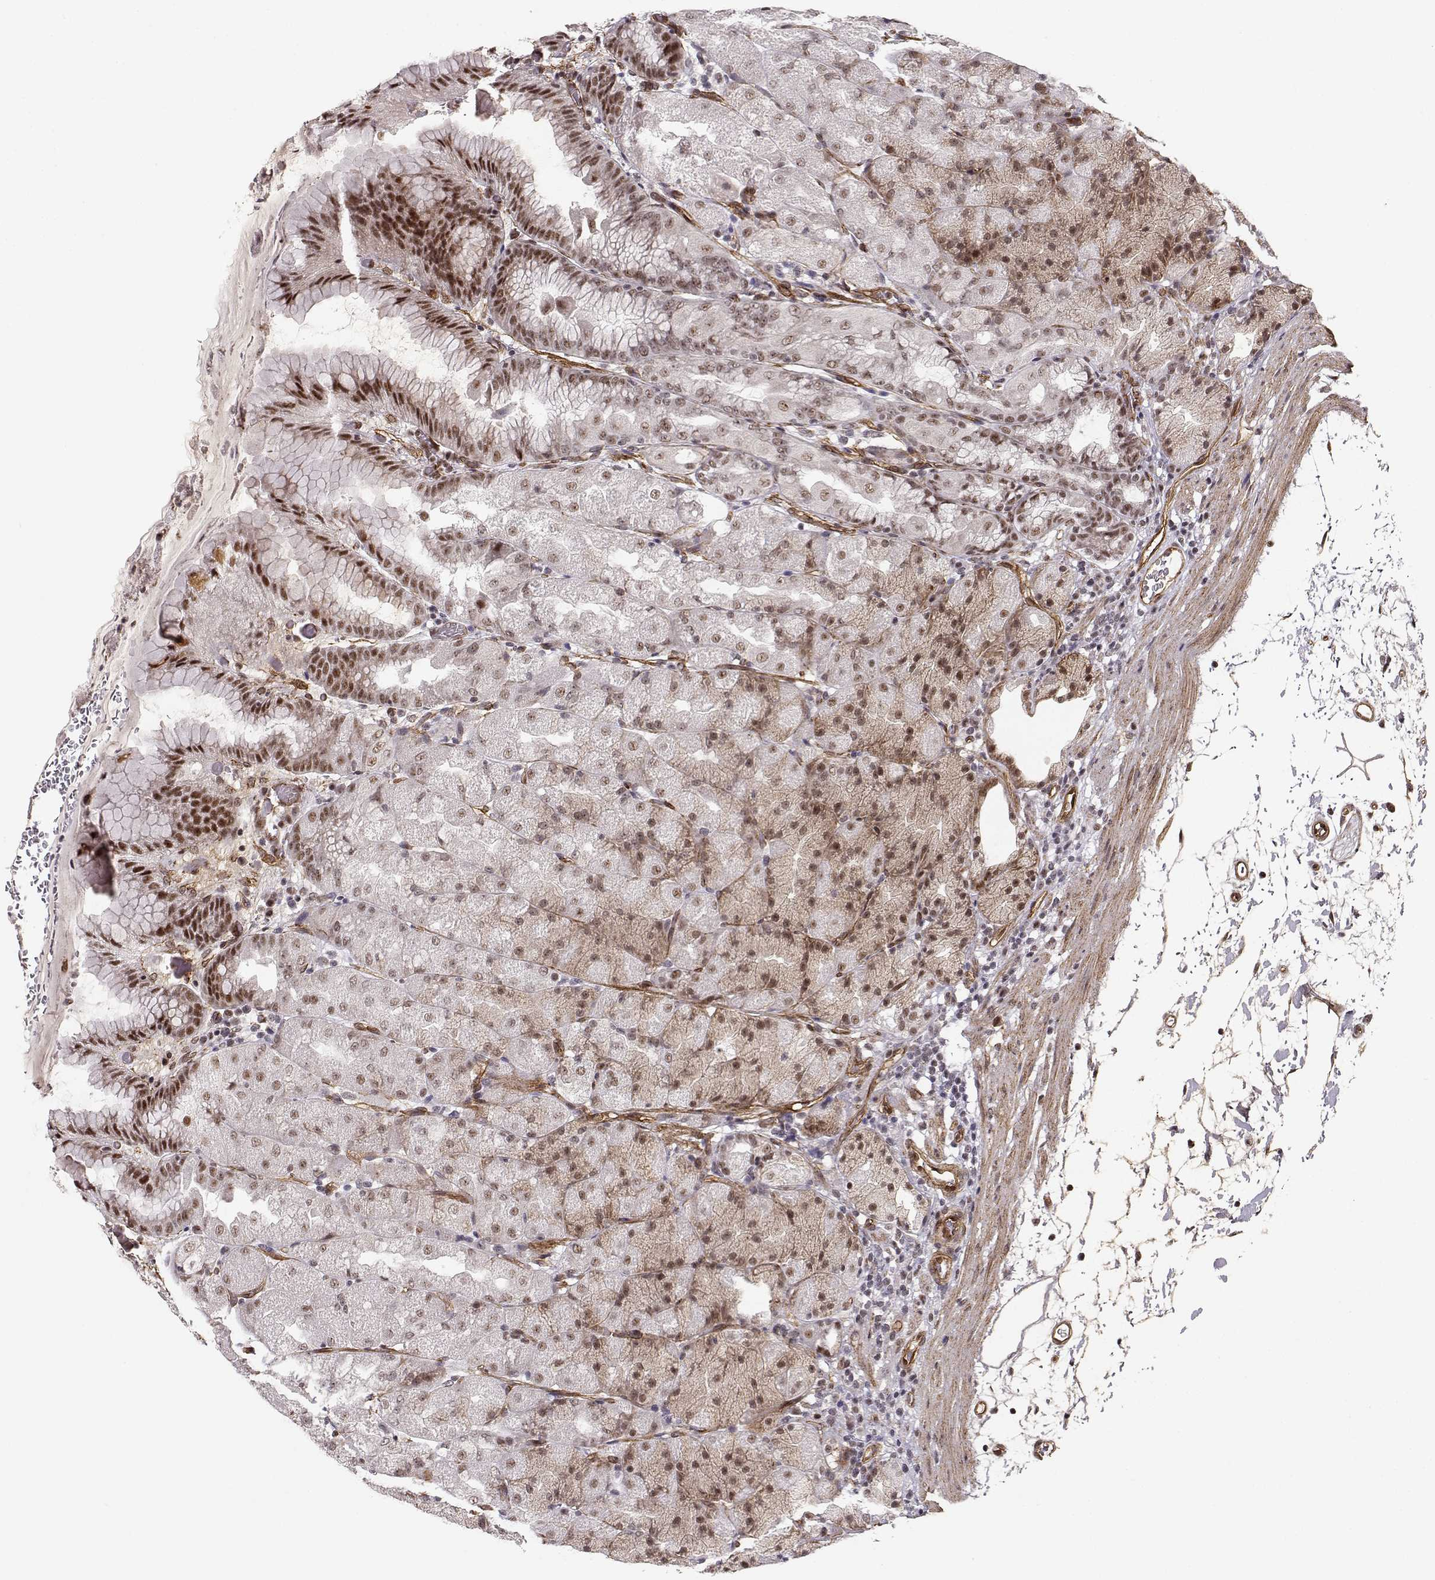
{"staining": {"intensity": "strong", "quantity": "25%-75%", "location": "nuclear"}, "tissue": "stomach", "cell_type": "Glandular cells", "image_type": "normal", "snomed": [{"axis": "morphology", "description": "Normal tissue, NOS"}, {"axis": "topography", "description": "Stomach, upper"}, {"axis": "topography", "description": "Stomach"}, {"axis": "topography", "description": "Stomach, lower"}], "caption": "Stomach stained with DAB (3,3'-diaminobenzidine) immunohistochemistry exhibits high levels of strong nuclear staining in about 25%-75% of glandular cells.", "gene": "CIR1", "patient": {"sex": "male", "age": 62}}